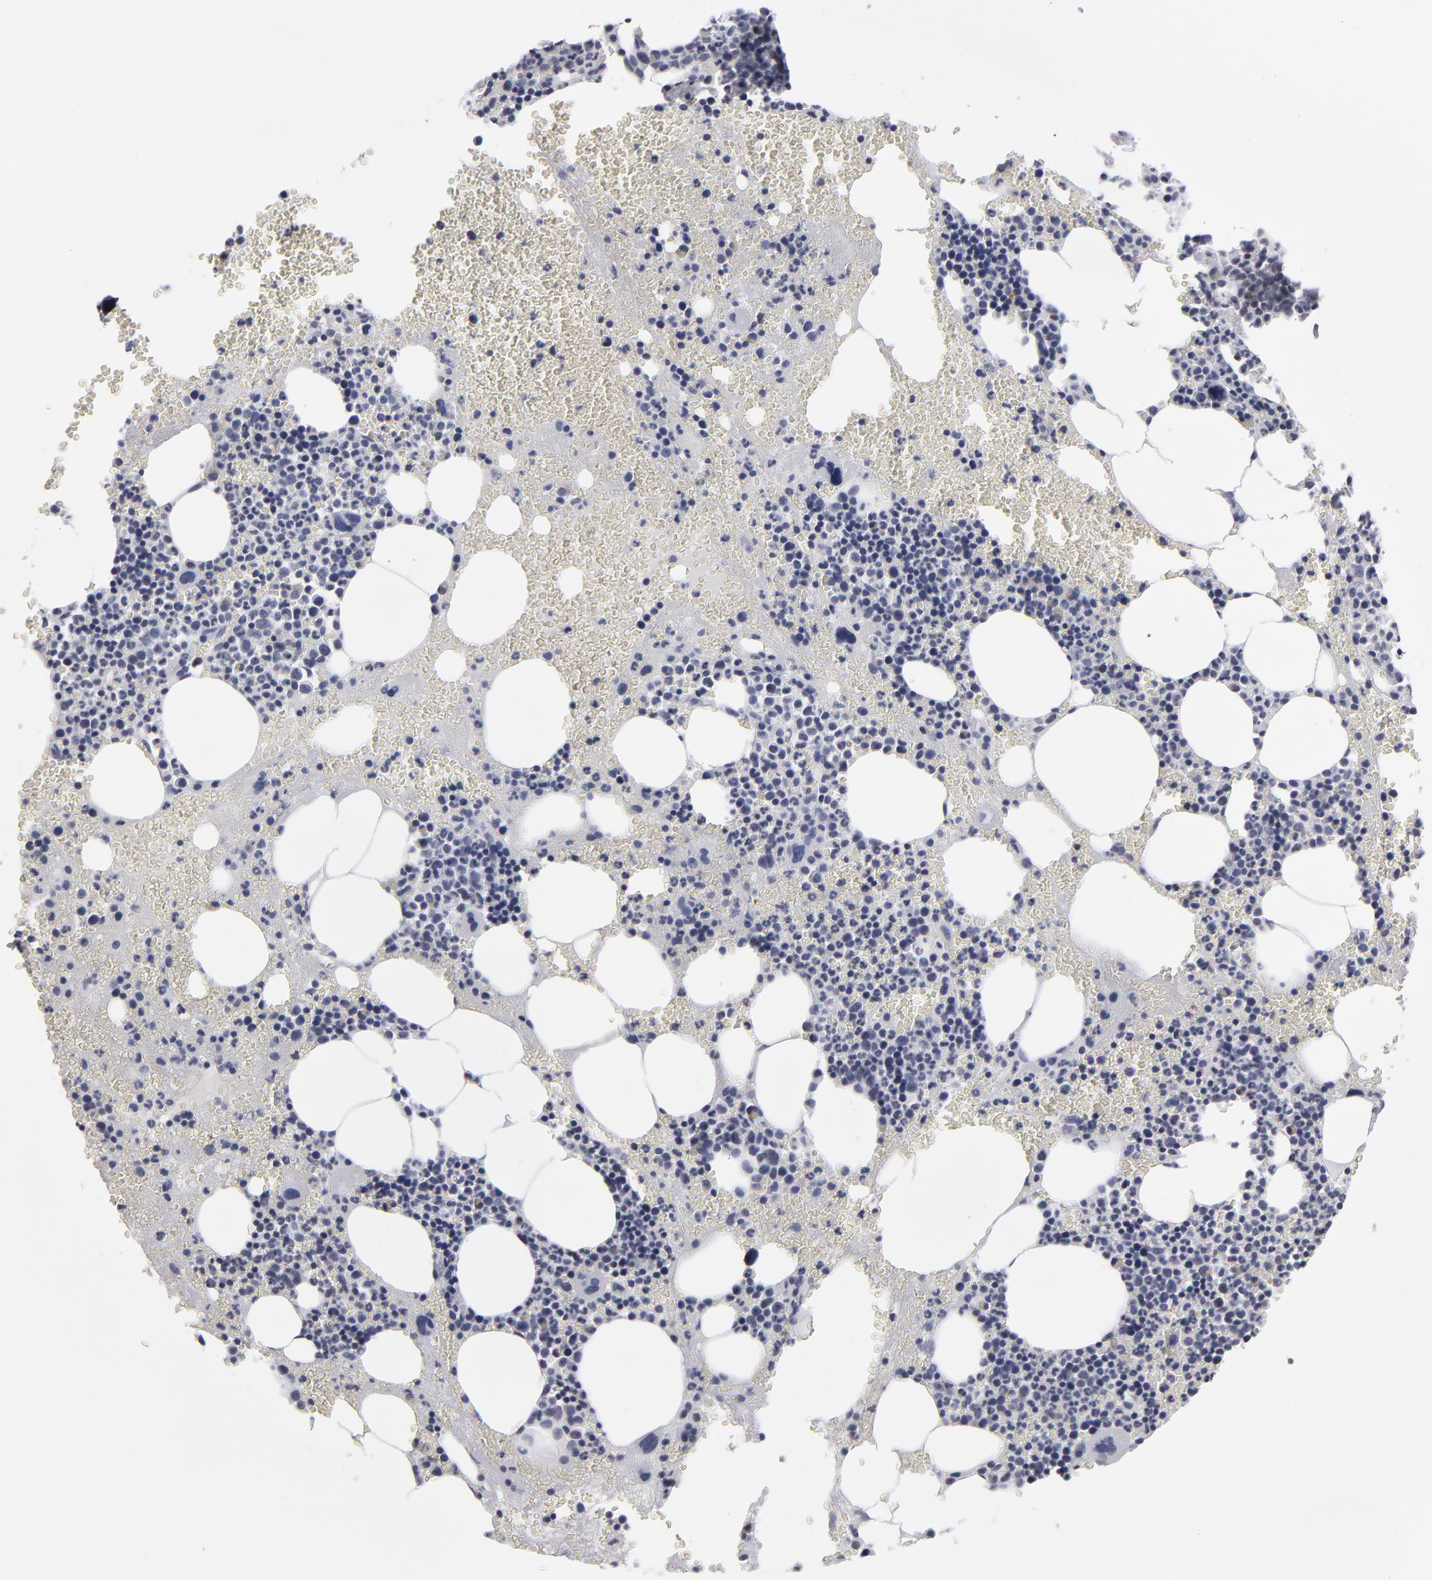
{"staining": {"intensity": "weak", "quantity": "<25%", "location": "cytoplasmic/membranous"}, "tissue": "bone marrow", "cell_type": "Hematopoietic cells", "image_type": "normal", "snomed": [{"axis": "morphology", "description": "Normal tissue, NOS"}, {"axis": "topography", "description": "Bone marrow"}], "caption": "An IHC histopathology image of unremarkable bone marrow is shown. There is no staining in hematopoietic cells of bone marrow.", "gene": "ODF2", "patient": {"sex": "male", "age": 82}}